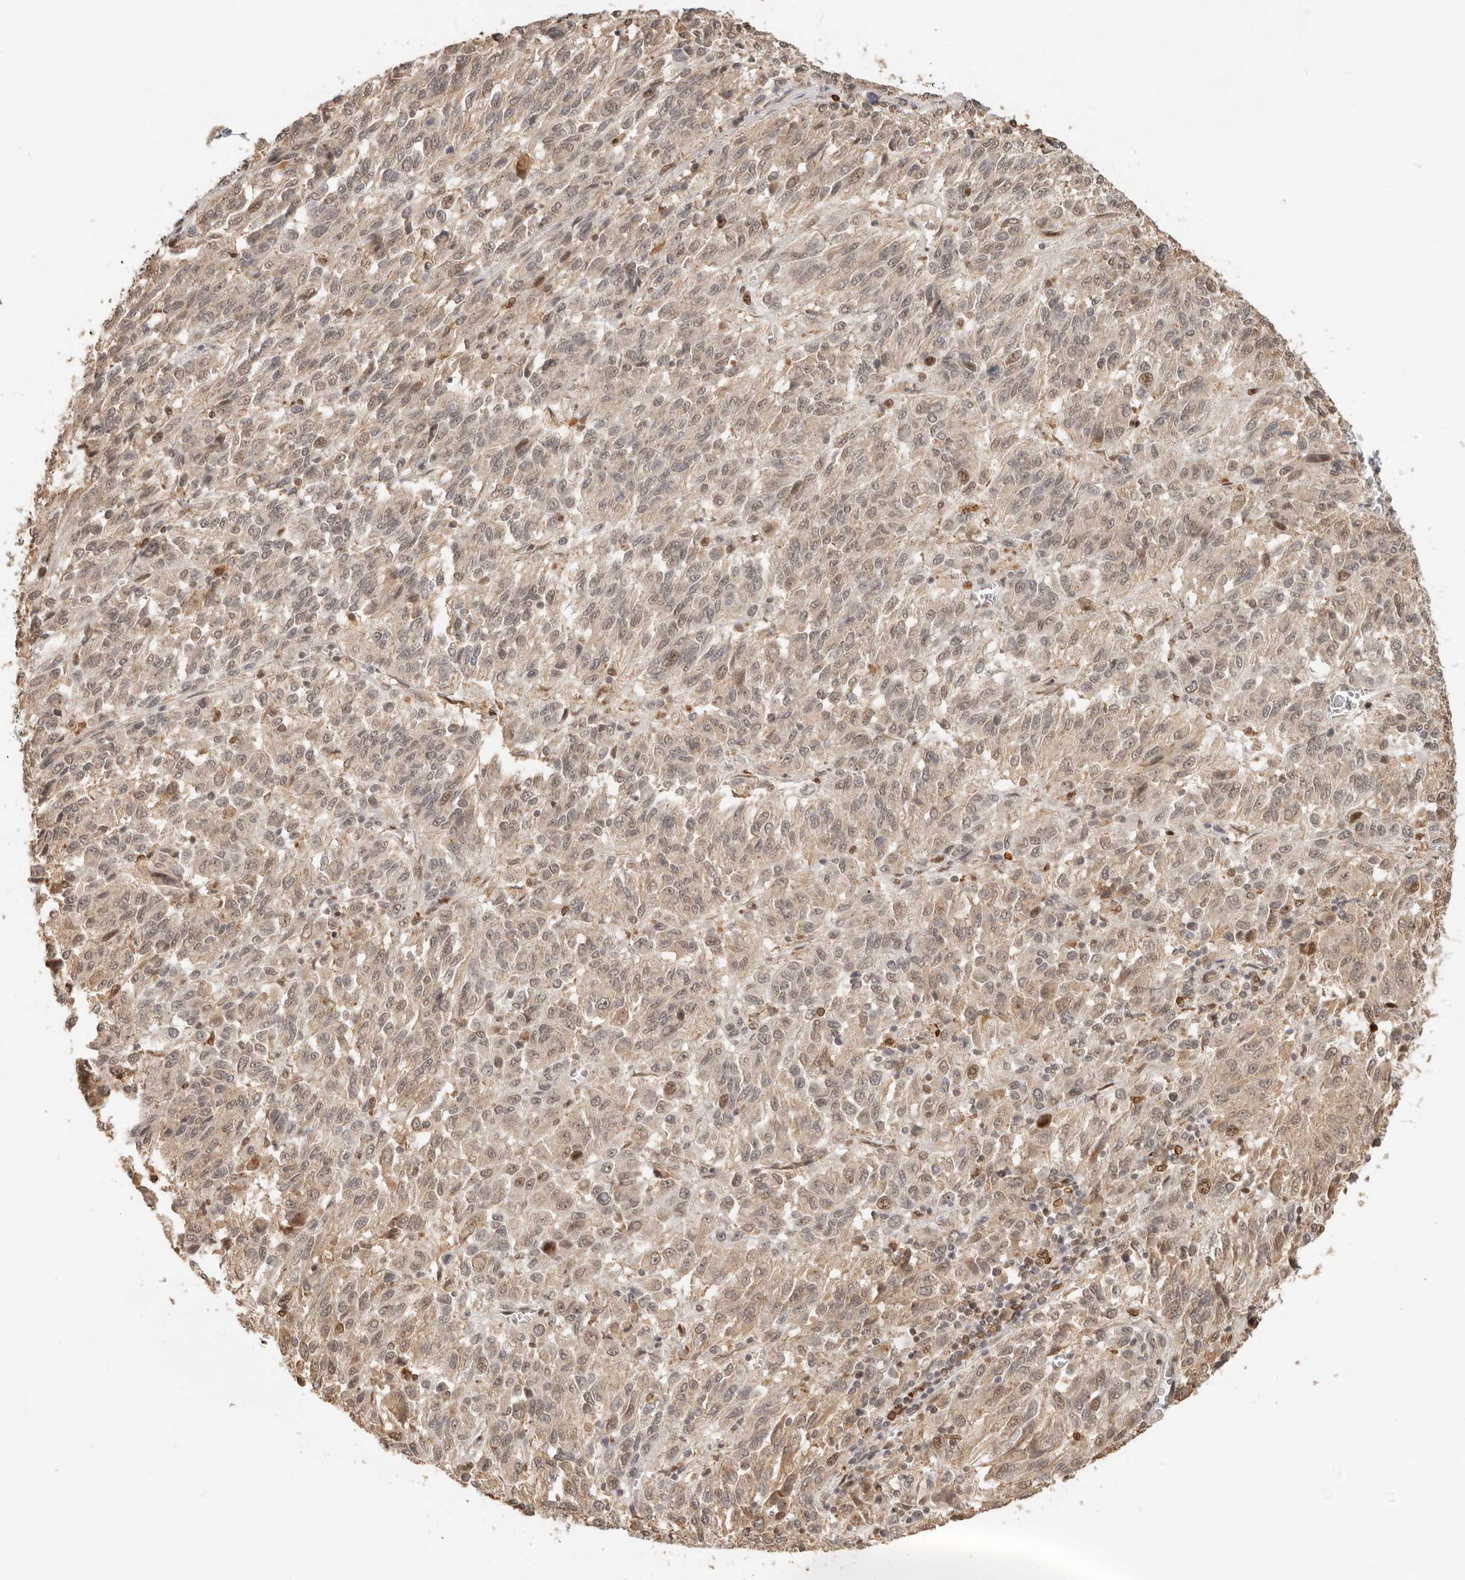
{"staining": {"intensity": "weak", "quantity": "25%-75%", "location": "nuclear"}, "tissue": "melanoma", "cell_type": "Tumor cells", "image_type": "cancer", "snomed": [{"axis": "morphology", "description": "Malignant melanoma, Metastatic site"}, {"axis": "topography", "description": "Lung"}], "caption": "Protein expression analysis of human melanoma reveals weak nuclear positivity in about 25%-75% of tumor cells. The protein of interest is stained brown, and the nuclei are stained in blue (DAB IHC with brightfield microscopy, high magnification).", "gene": "NPAS2", "patient": {"sex": "male", "age": 64}}